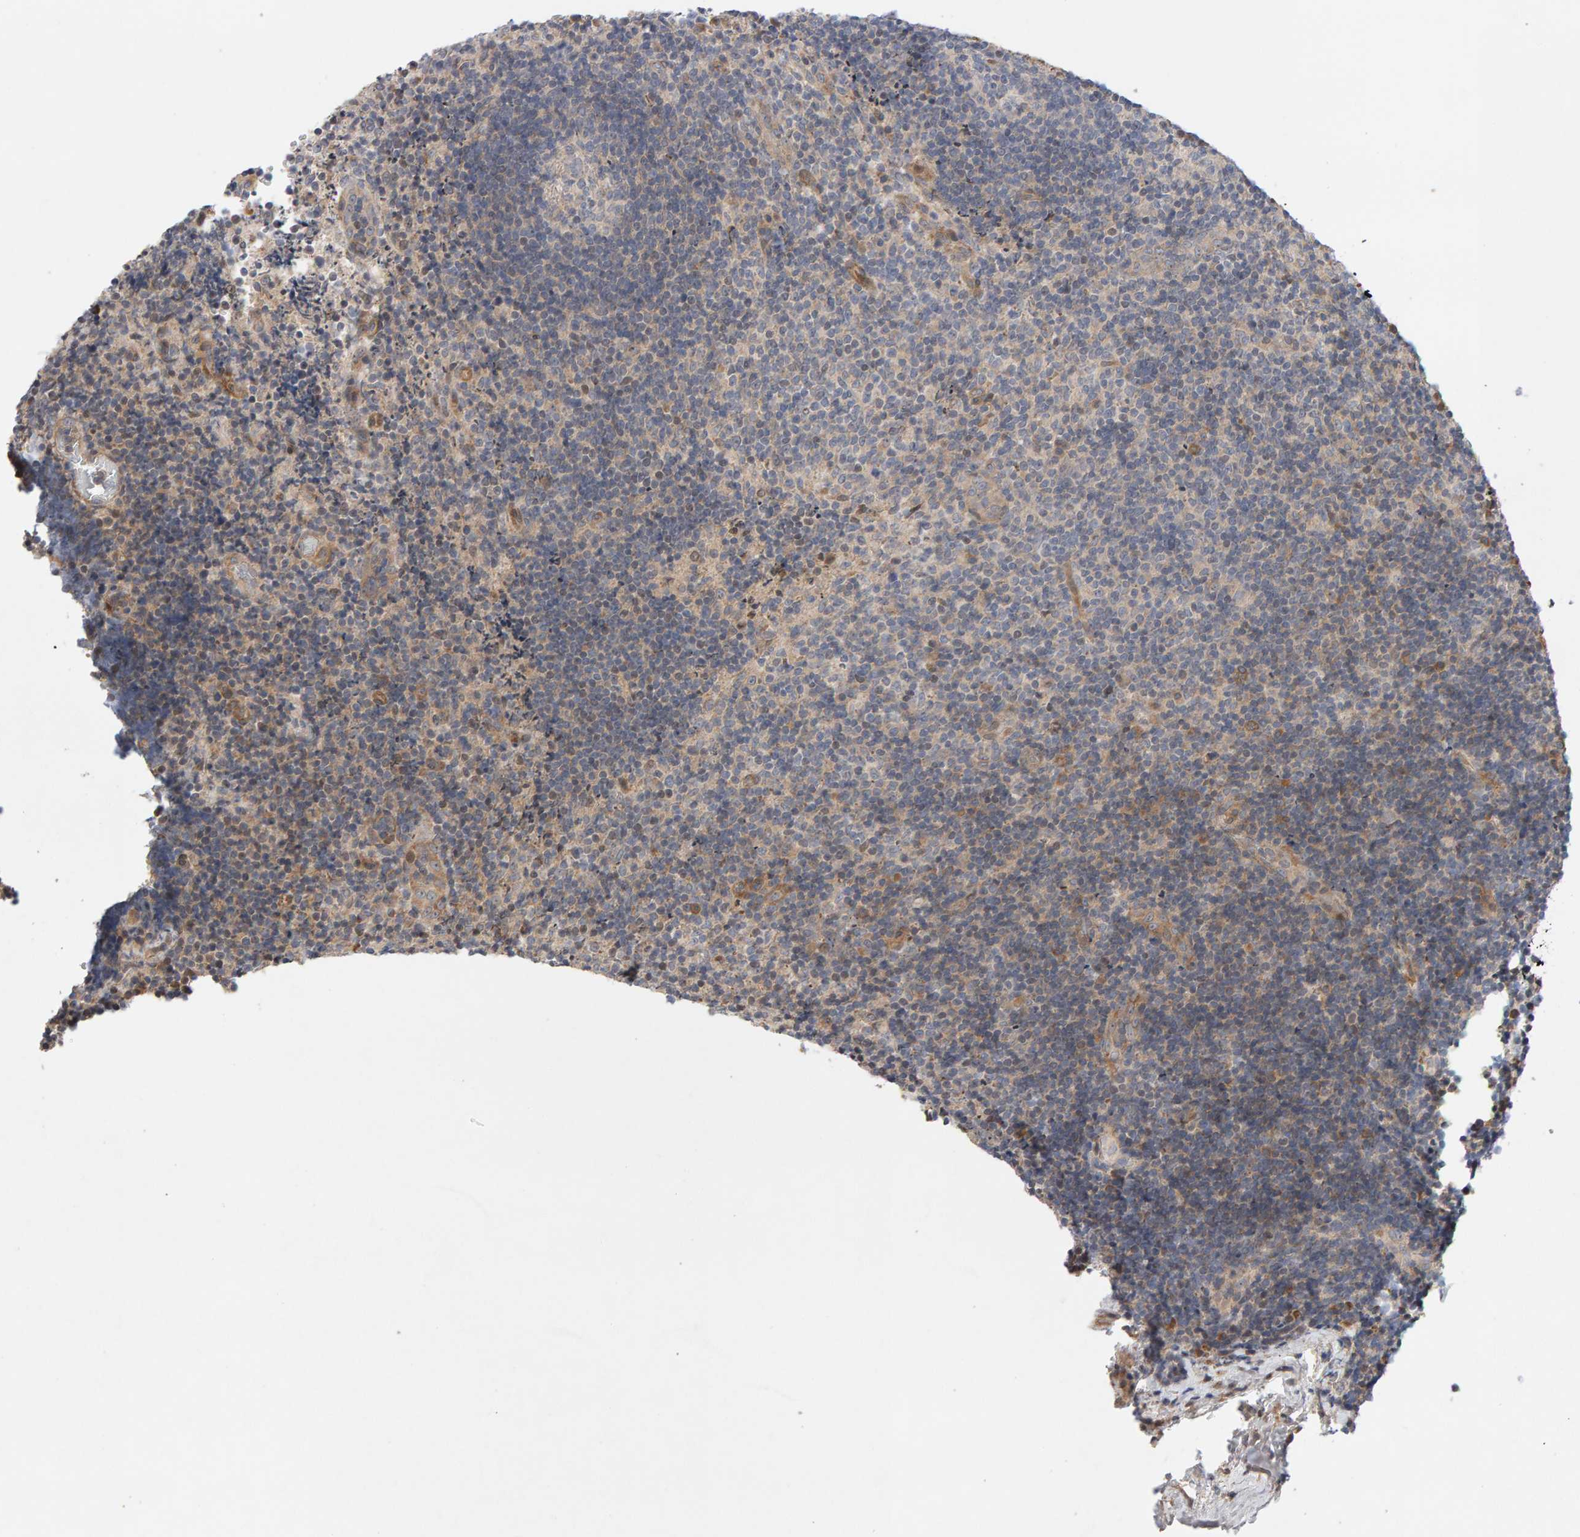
{"staining": {"intensity": "negative", "quantity": "none", "location": "none"}, "tissue": "lymphoma", "cell_type": "Tumor cells", "image_type": "cancer", "snomed": [{"axis": "morphology", "description": "Malignant lymphoma, non-Hodgkin's type, High grade"}, {"axis": "topography", "description": "Tonsil"}], "caption": "High magnification brightfield microscopy of lymphoma stained with DAB (brown) and counterstained with hematoxylin (blue): tumor cells show no significant staining.", "gene": "LZTS1", "patient": {"sex": "female", "age": 36}}